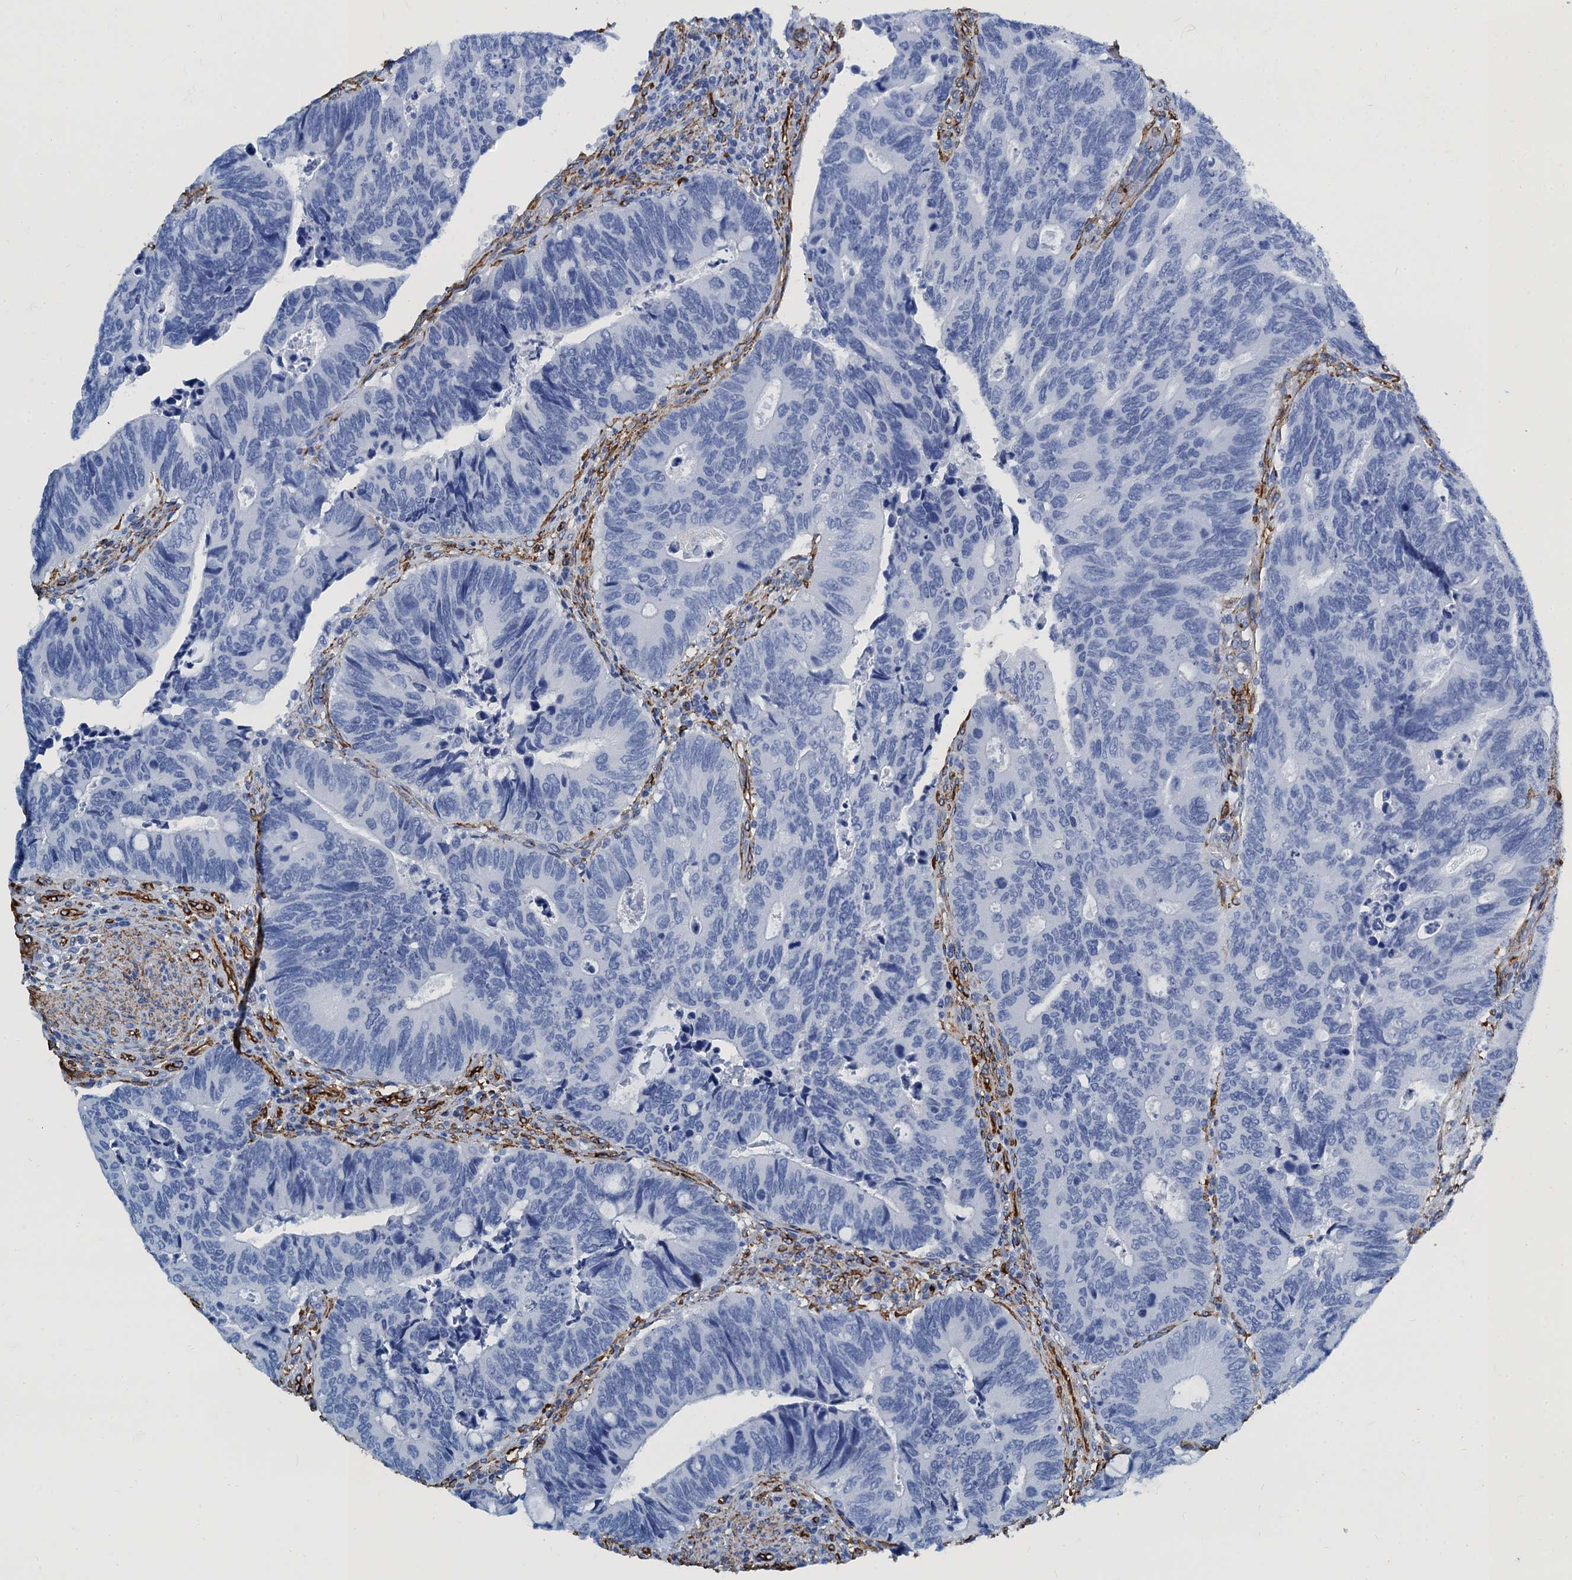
{"staining": {"intensity": "negative", "quantity": "none", "location": "none"}, "tissue": "colorectal cancer", "cell_type": "Tumor cells", "image_type": "cancer", "snomed": [{"axis": "morphology", "description": "Adenocarcinoma, NOS"}, {"axis": "topography", "description": "Colon"}], "caption": "Image shows no significant protein positivity in tumor cells of colorectal cancer.", "gene": "CAVIN2", "patient": {"sex": "male", "age": 87}}